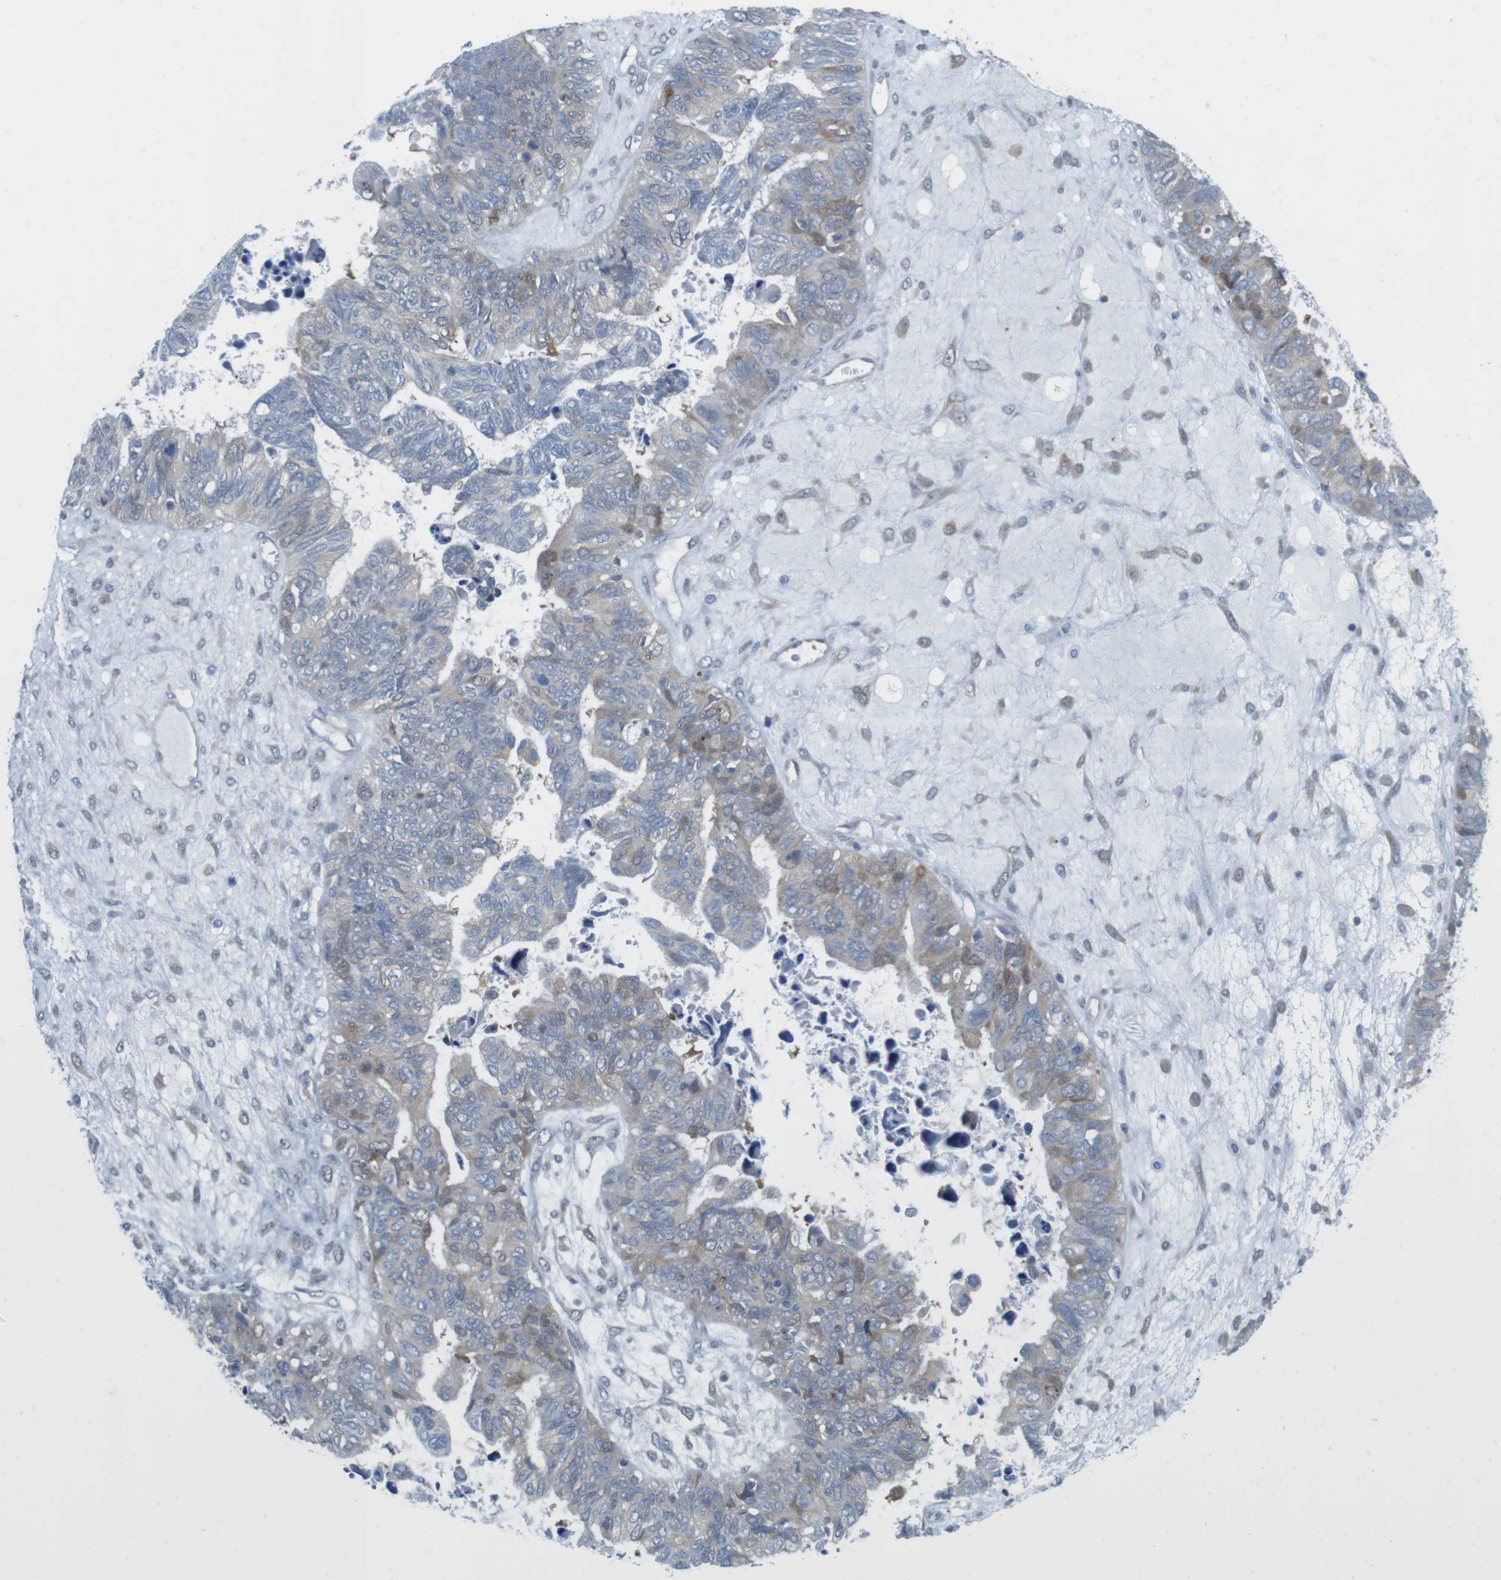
{"staining": {"intensity": "moderate", "quantity": "<25%", "location": "cytoplasmic/membranous"}, "tissue": "ovarian cancer", "cell_type": "Tumor cells", "image_type": "cancer", "snomed": [{"axis": "morphology", "description": "Cystadenocarcinoma, serous, NOS"}, {"axis": "topography", "description": "Ovary"}], "caption": "An immunohistochemistry micrograph of tumor tissue is shown. Protein staining in brown labels moderate cytoplasmic/membranous positivity in ovarian serous cystadenocarcinoma within tumor cells. The staining was performed using DAB to visualize the protein expression in brown, while the nuclei were stained in blue with hematoxylin (Magnification: 20x).", "gene": "CASP2", "patient": {"sex": "female", "age": 79}}